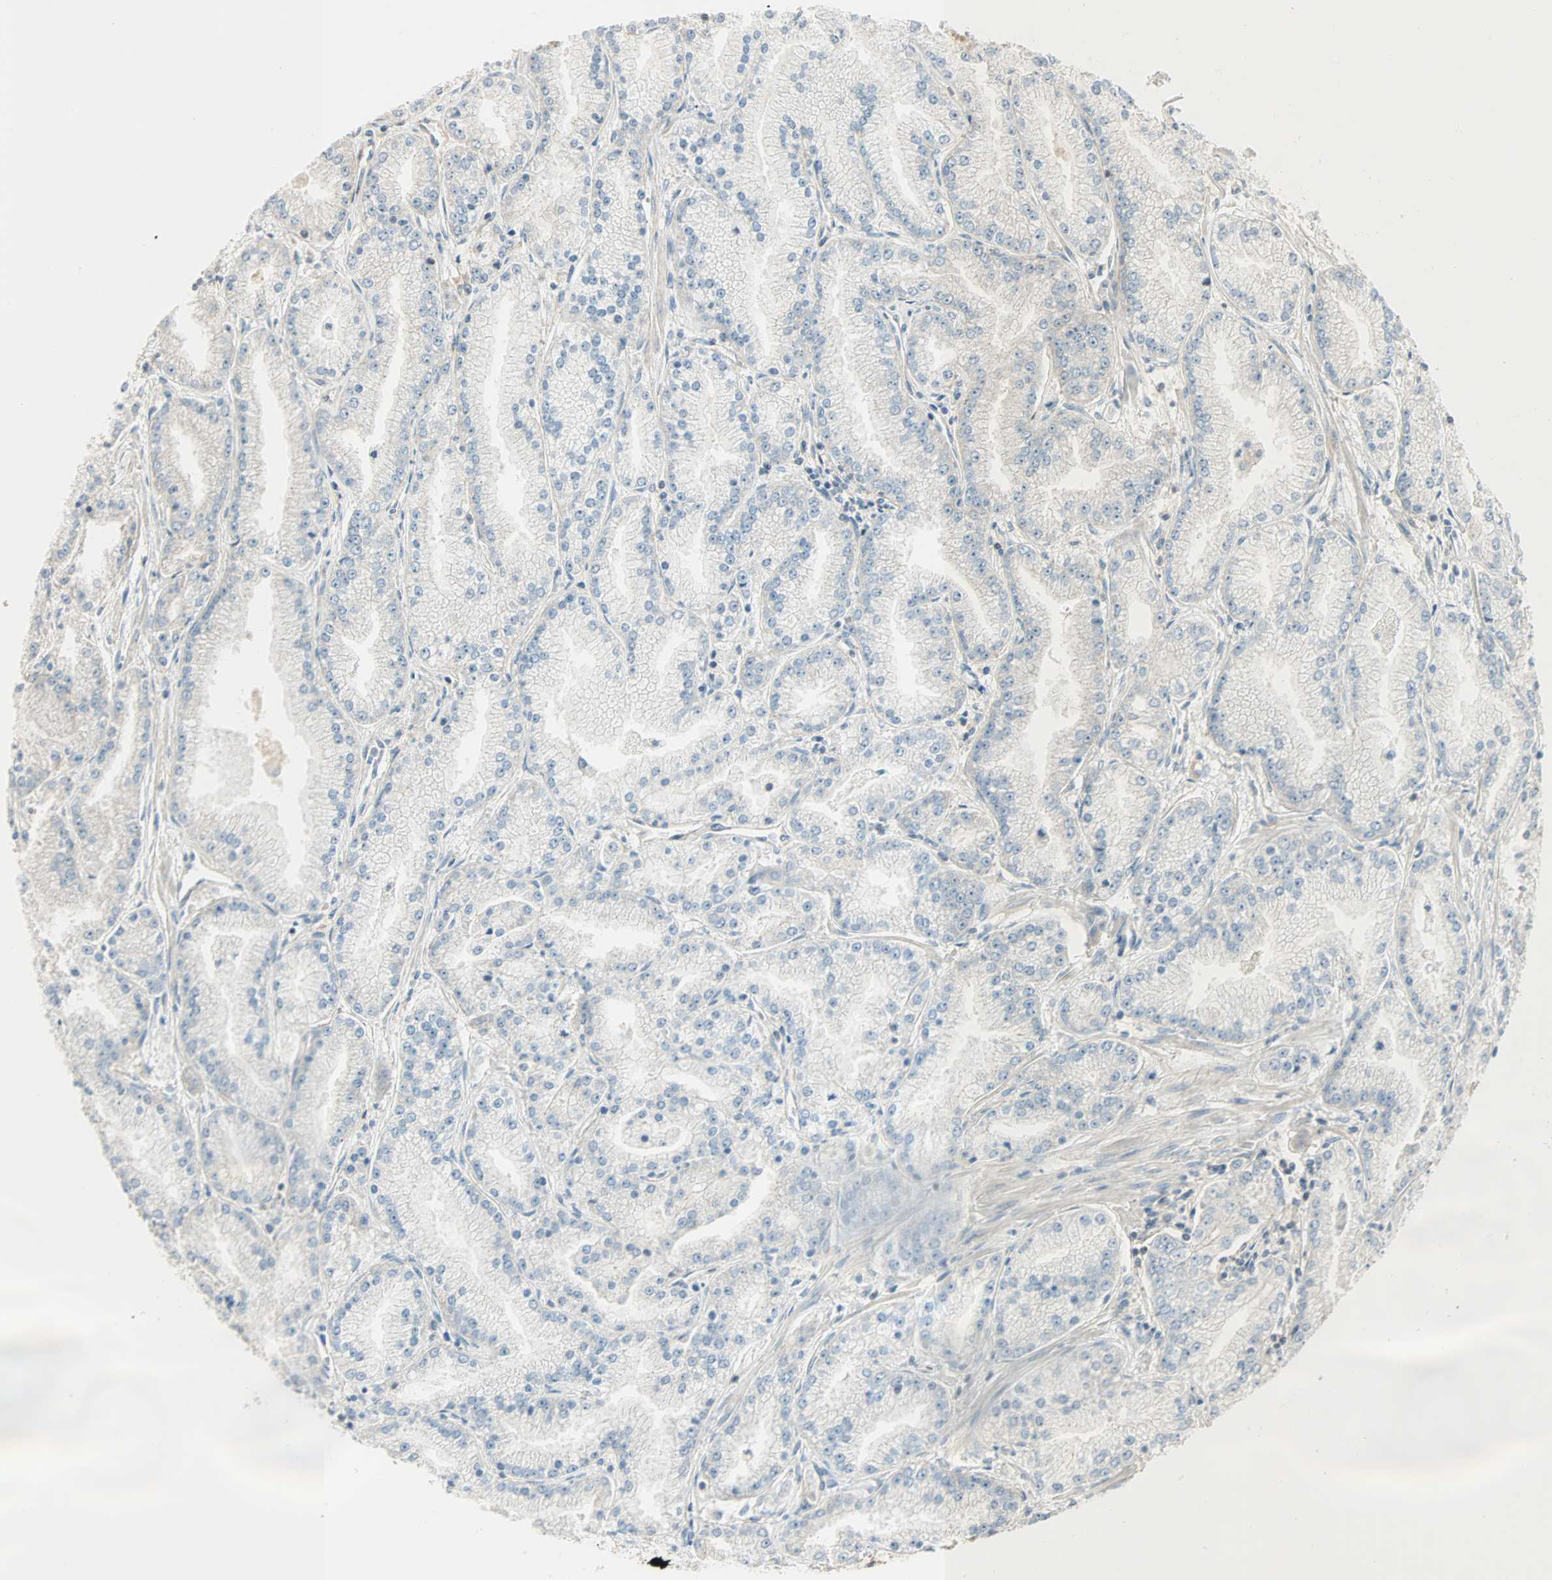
{"staining": {"intensity": "negative", "quantity": "none", "location": "none"}, "tissue": "prostate cancer", "cell_type": "Tumor cells", "image_type": "cancer", "snomed": [{"axis": "morphology", "description": "Adenocarcinoma, High grade"}, {"axis": "topography", "description": "Prostate"}], "caption": "This is an immunohistochemistry image of prostate cancer. There is no staining in tumor cells.", "gene": "MAP3K21", "patient": {"sex": "male", "age": 61}}